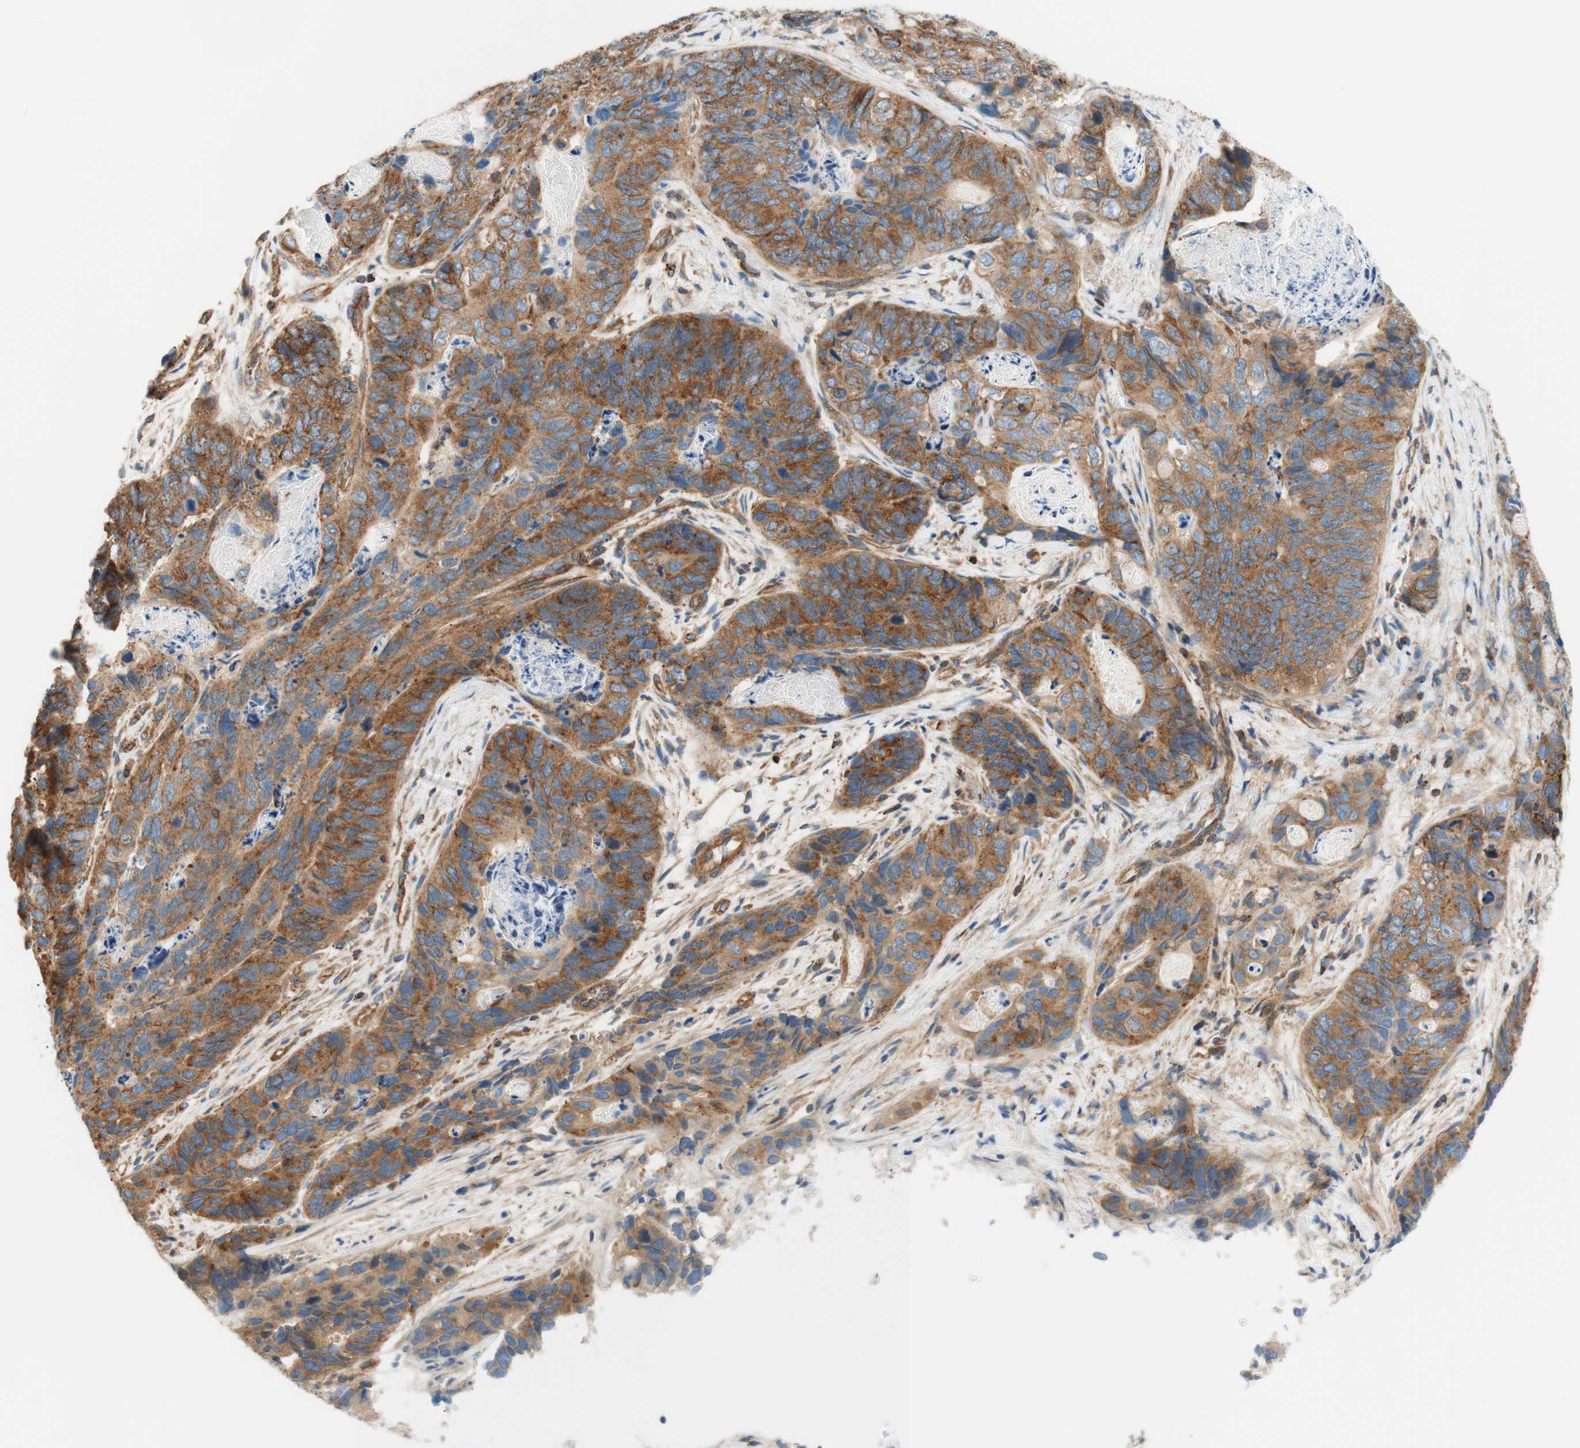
{"staining": {"intensity": "moderate", "quantity": ">75%", "location": "cytoplasmic/membranous"}, "tissue": "stomach cancer", "cell_type": "Tumor cells", "image_type": "cancer", "snomed": [{"axis": "morphology", "description": "Adenocarcinoma, NOS"}, {"axis": "topography", "description": "Stomach"}], "caption": "Human adenocarcinoma (stomach) stained with a brown dye demonstrates moderate cytoplasmic/membranous positive expression in approximately >75% of tumor cells.", "gene": "VPS26A", "patient": {"sex": "female", "age": 89}}